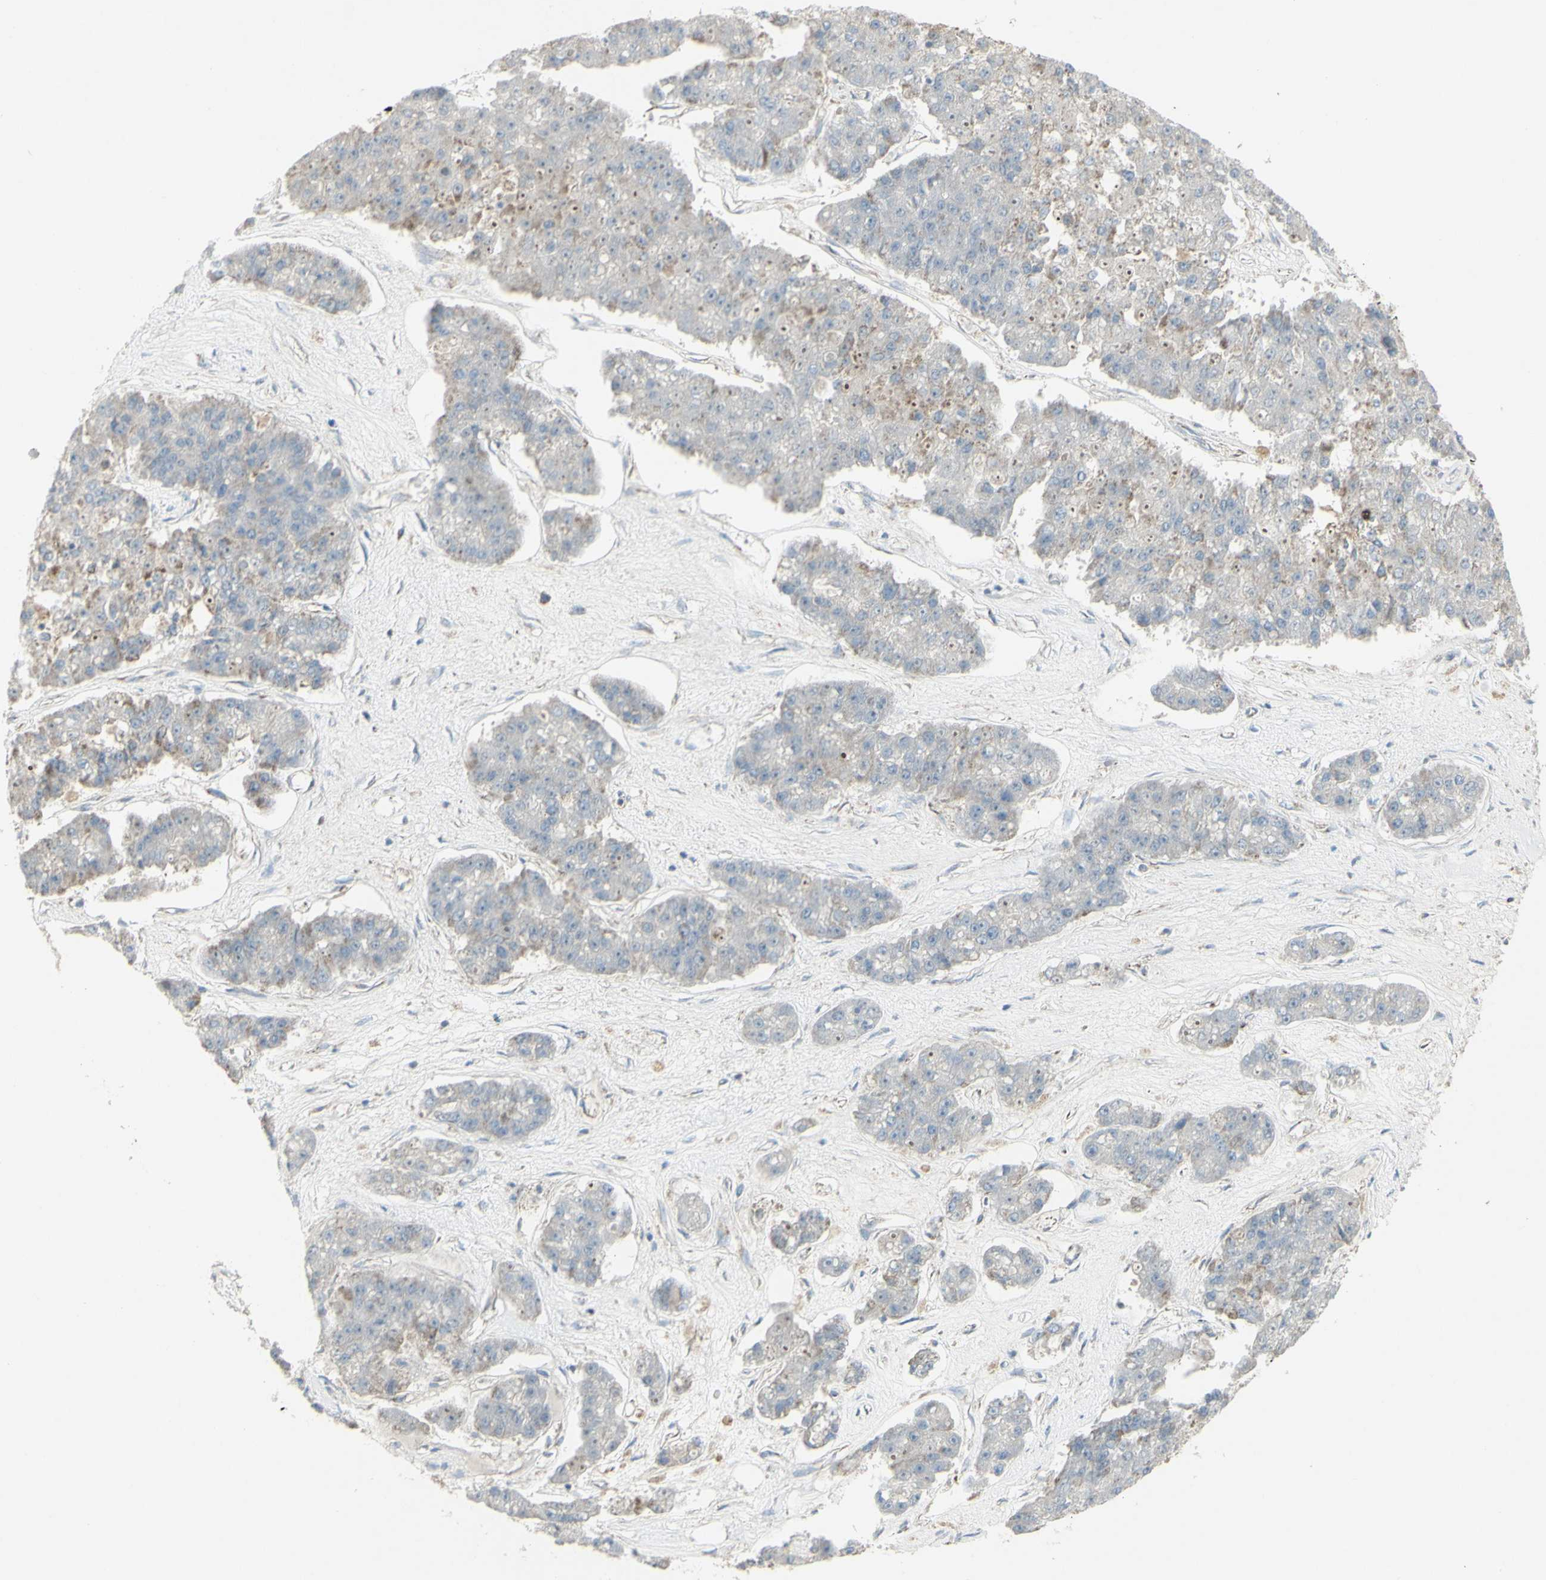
{"staining": {"intensity": "weak", "quantity": "<25%", "location": "cytoplasmic/membranous"}, "tissue": "pancreatic cancer", "cell_type": "Tumor cells", "image_type": "cancer", "snomed": [{"axis": "morphology", "description": "Adenocarcinoma, NOS"}, {"axis": "topography", "description": "Pancreas"}], "caption": "Pancreatic cancer (adenocarcinoma) was stained to show a protein in brown. There is no significant positivity in tumor cells. (DAB (3,3'-diaminobenzidine) IHC with hematoxylin counter stain).", "gene": "CNTNAP1", "patient": {"sex": "male", "age": 50}}